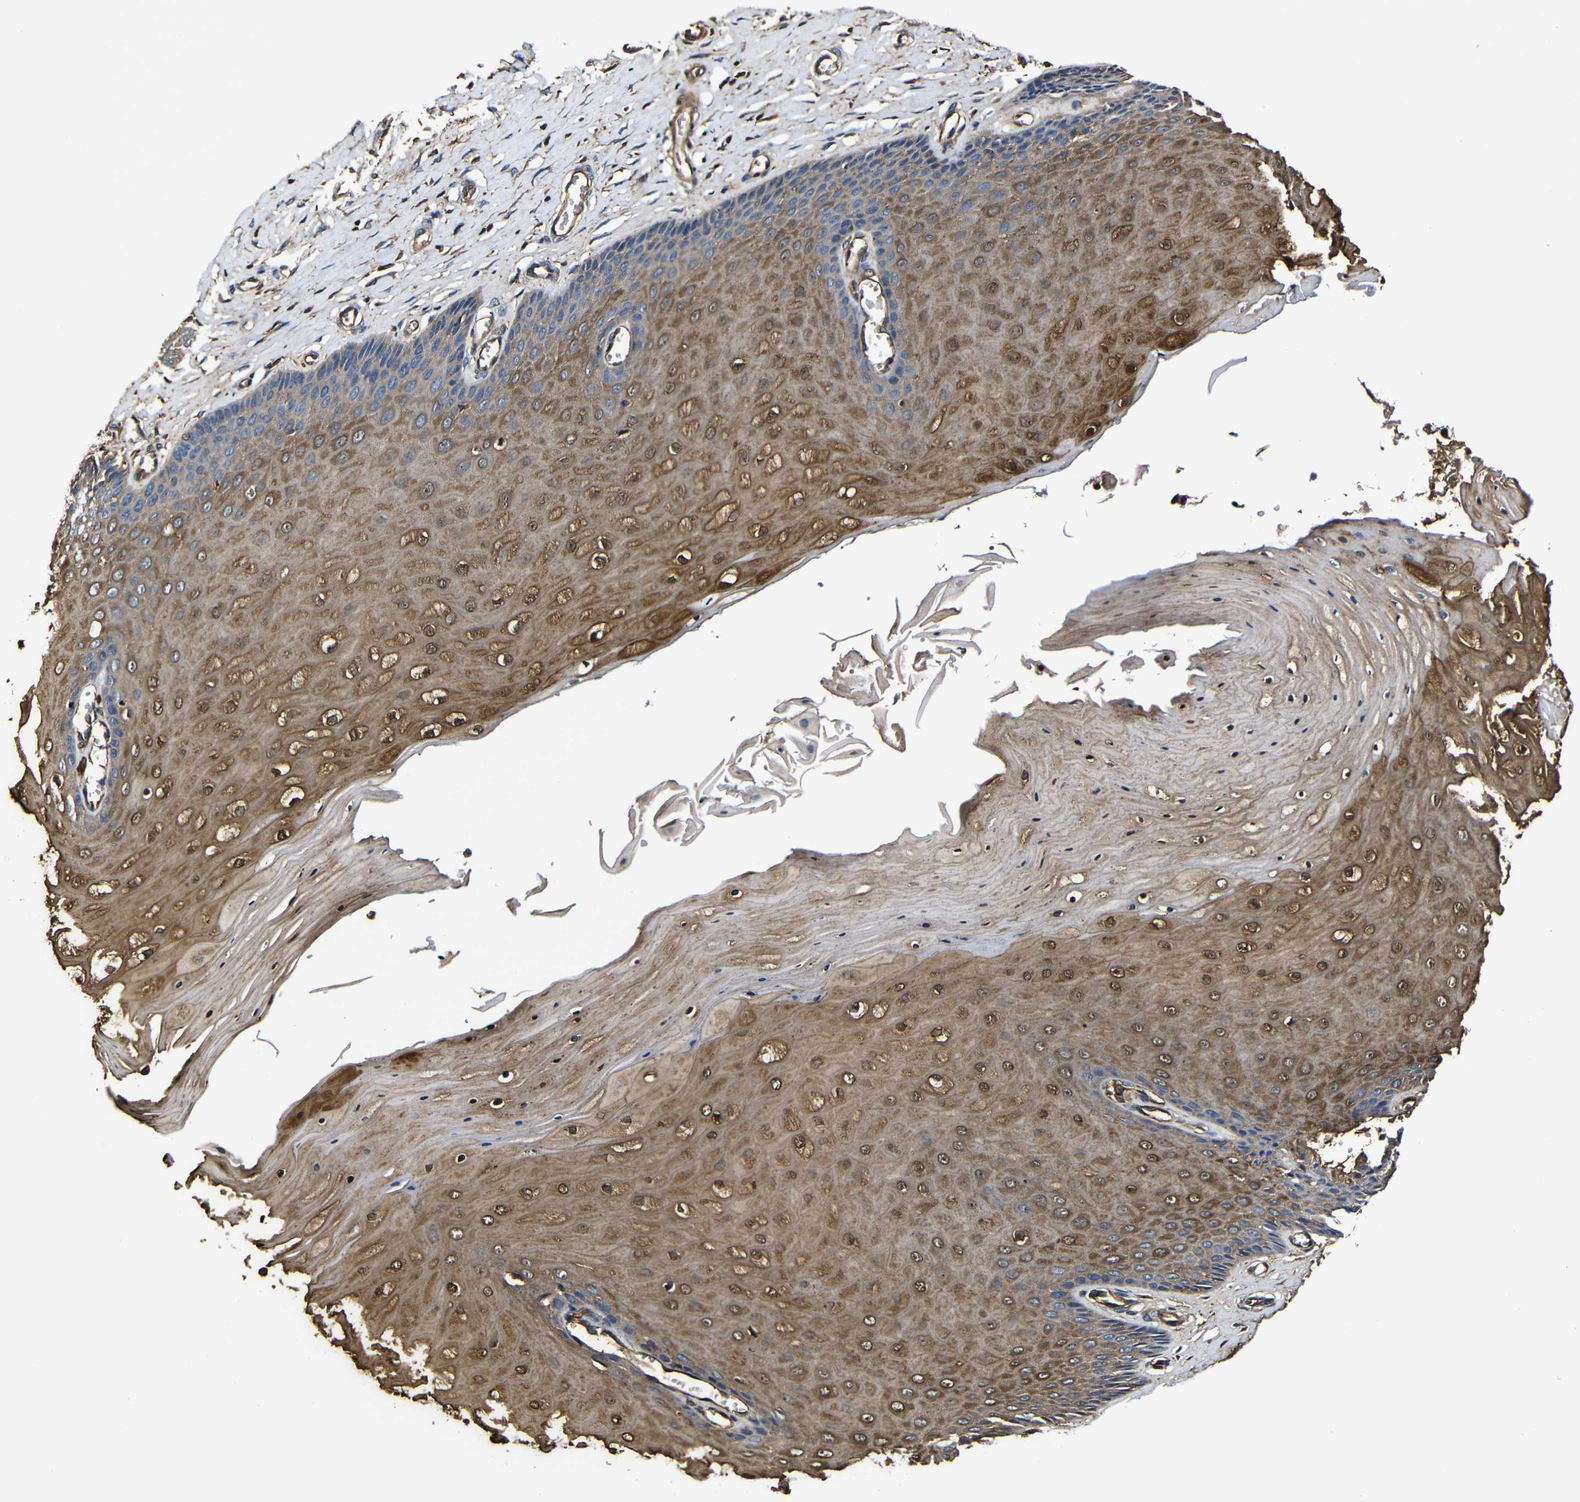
{"staining": {"intensity": "moderate", "quantity": ">75%", "location": "cytoplasmic/membranous"}, "tissue": "cervix", "cell_type": "Glandular cells", "image_type": "normal", "snomed": [{"axis": "morphology", "description": "Normal tissue, NOS"}, {"axis": "topography", "description": "Cervix"}], "caption": "Moderate cytoplasmic/membranous staining for a protein is seen in approximately >75% of glandular cells of unremarkable cervix using immunohistochemistry (IHC).", "gene": "MSN", "patient": {"sex": "female", "age": 55}}